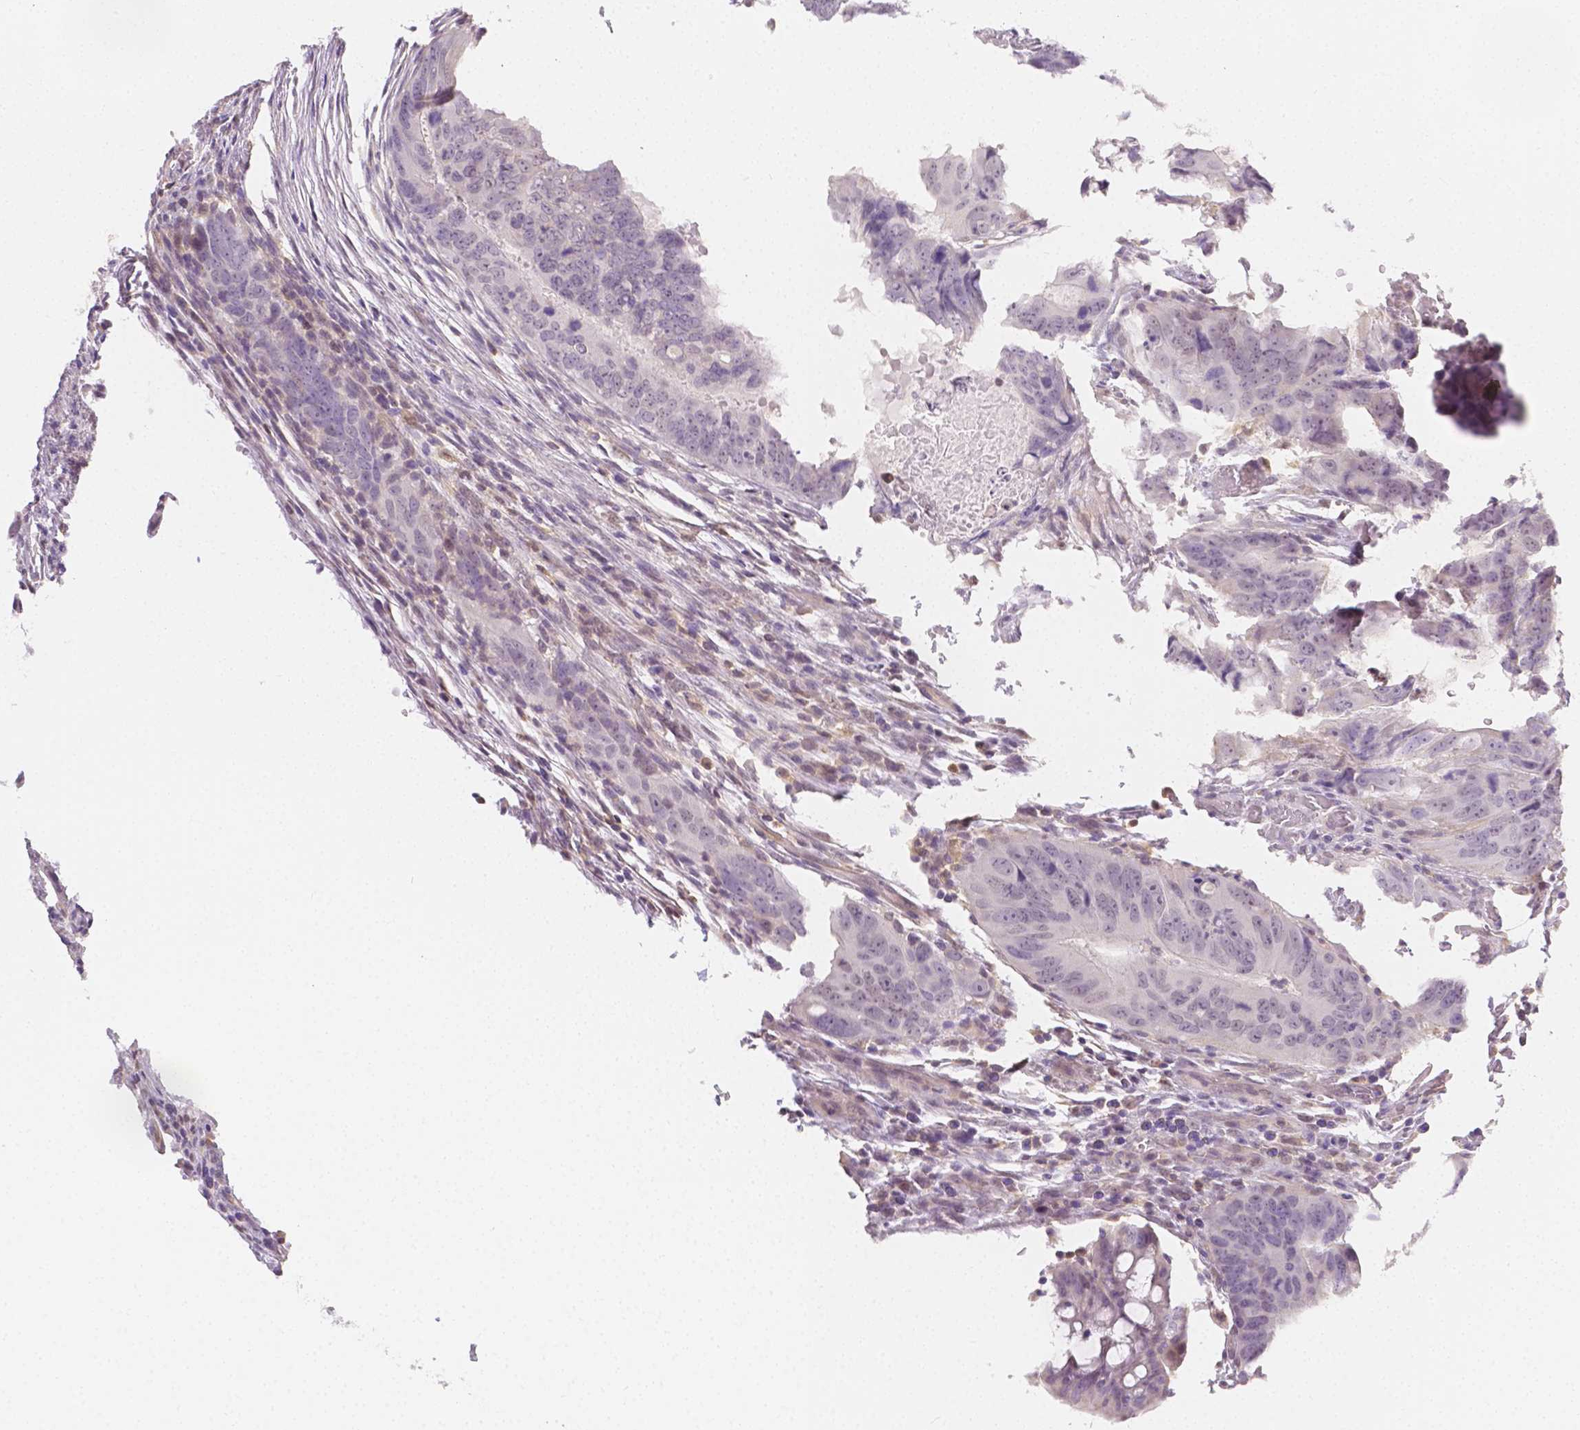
{"staining": {"intensity": "negative", "quantity": "none", "location": "none"}, "tissue": "colorectal cancer", "cell_type": "Tumor cells", "image_type": "cancer", "snomed": [{"axis": "morphology", "description": "Adenocarcinoma, NOS"}, {"axis": "topography", "description": "Colon"}], "caption": "Immunohistochemistry micrograph of neoplastic tissue: human adenocarcinoma (colorectal) stained with DAB demonstrates no significant protein staining in tumor cells.", "gene": "SGTB", "patient": {"sex": "male", "age": 79}}